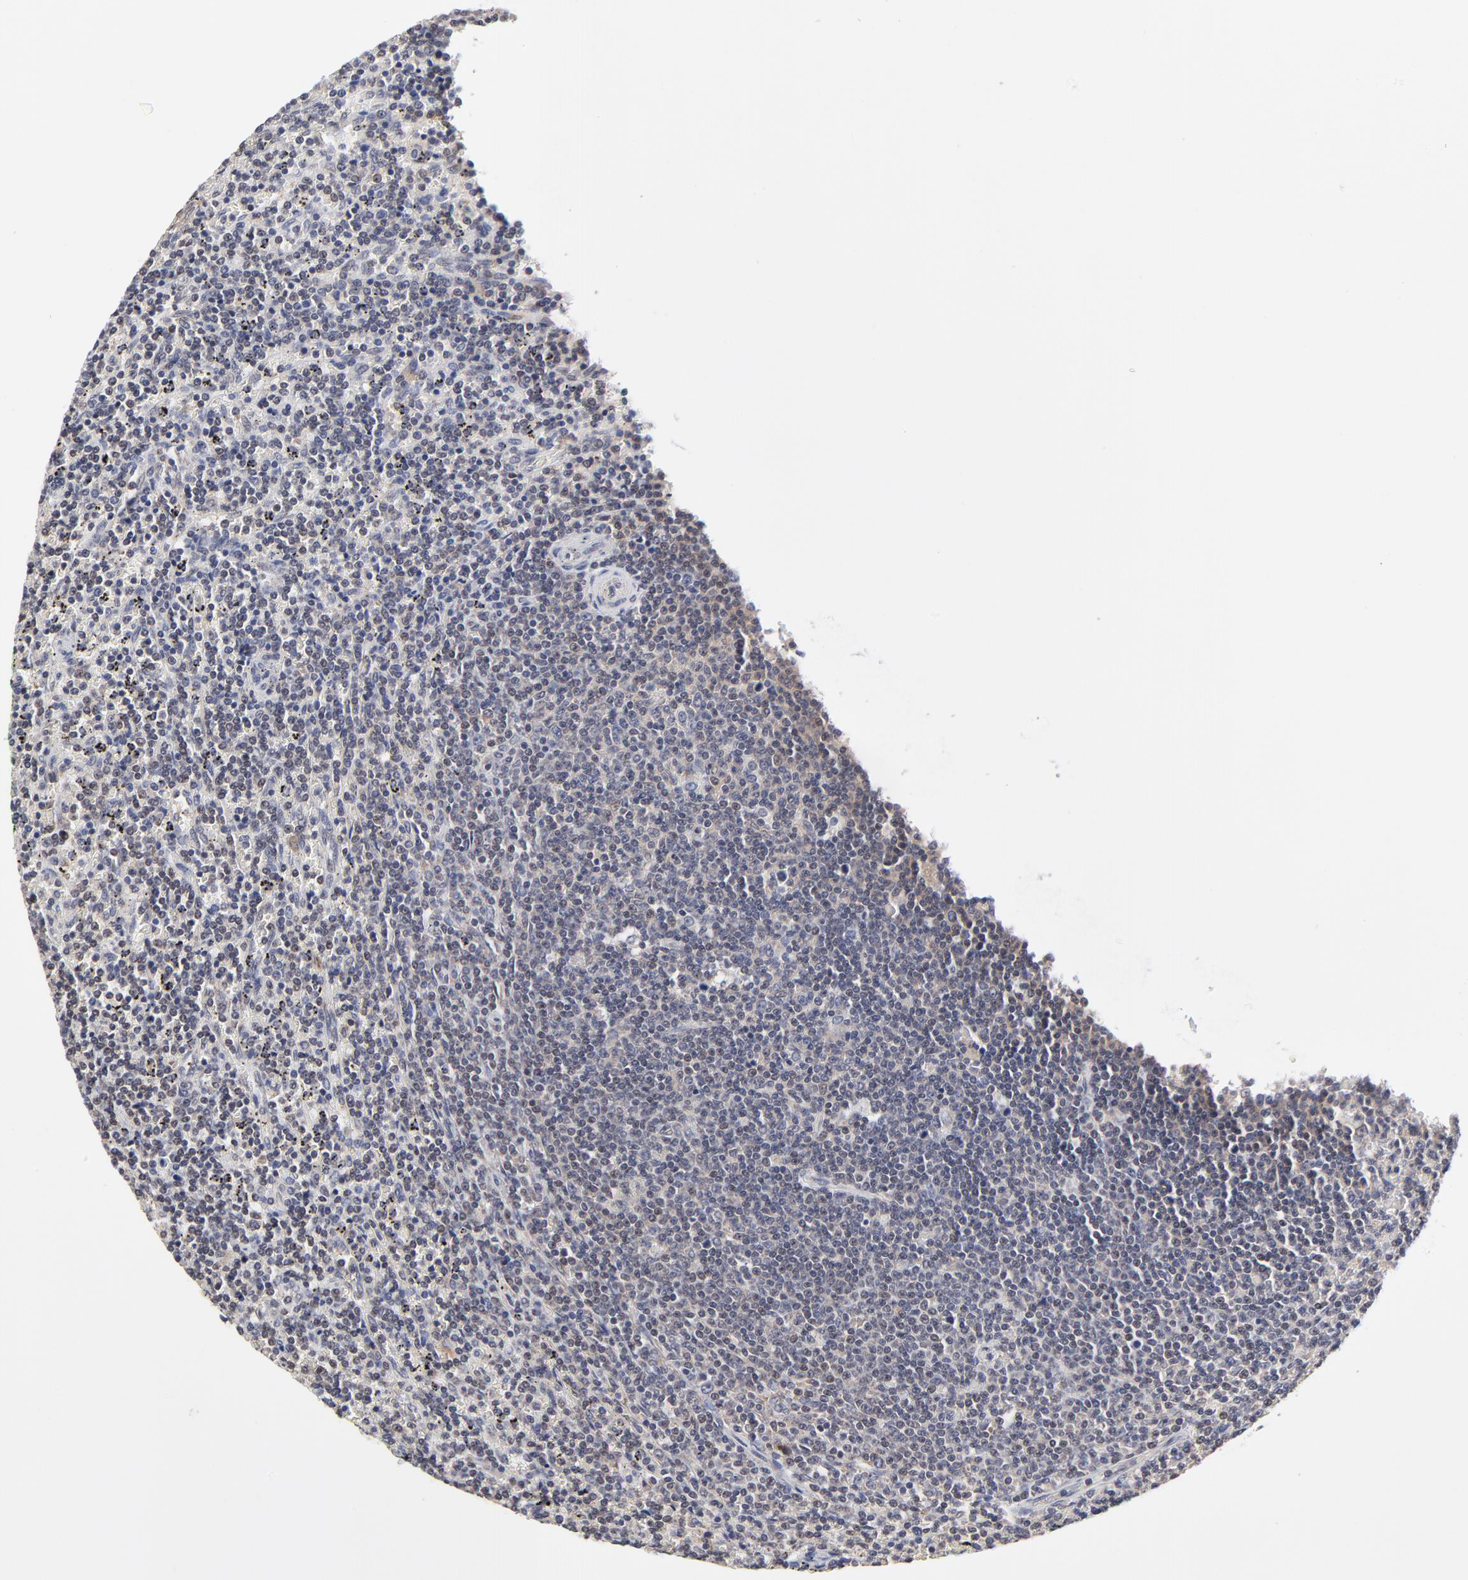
{"staining": {"intensity": "weak", "quantity": "25%-75%", "location": "cytoplasmic/membranous"}, "tissue": "lymphoma", "cell_type": "Tumor cells", "image_type": "cancer", "snomed": [{"axis": "morphology", "description": "Malignant lymphoma, non-Hodgkin's type, Low grade"}, {"axis": "topography", "description": "Spleen"}], "caption": "High-magnification brightfield microscopy of malignant lymphoma, non-Hodgkin's type (low-grade) stained with DAB (brown) and counterstained with hematoxylin (blue). tumor cells exhibit weak cytoplasmic/membranous staining is identified in about25%-75% of cells. The protein is shown in brown color, while the nuclei are stained blue.", "gene": "ZNF157", "patient": {"sex": "female", "age": 50}}